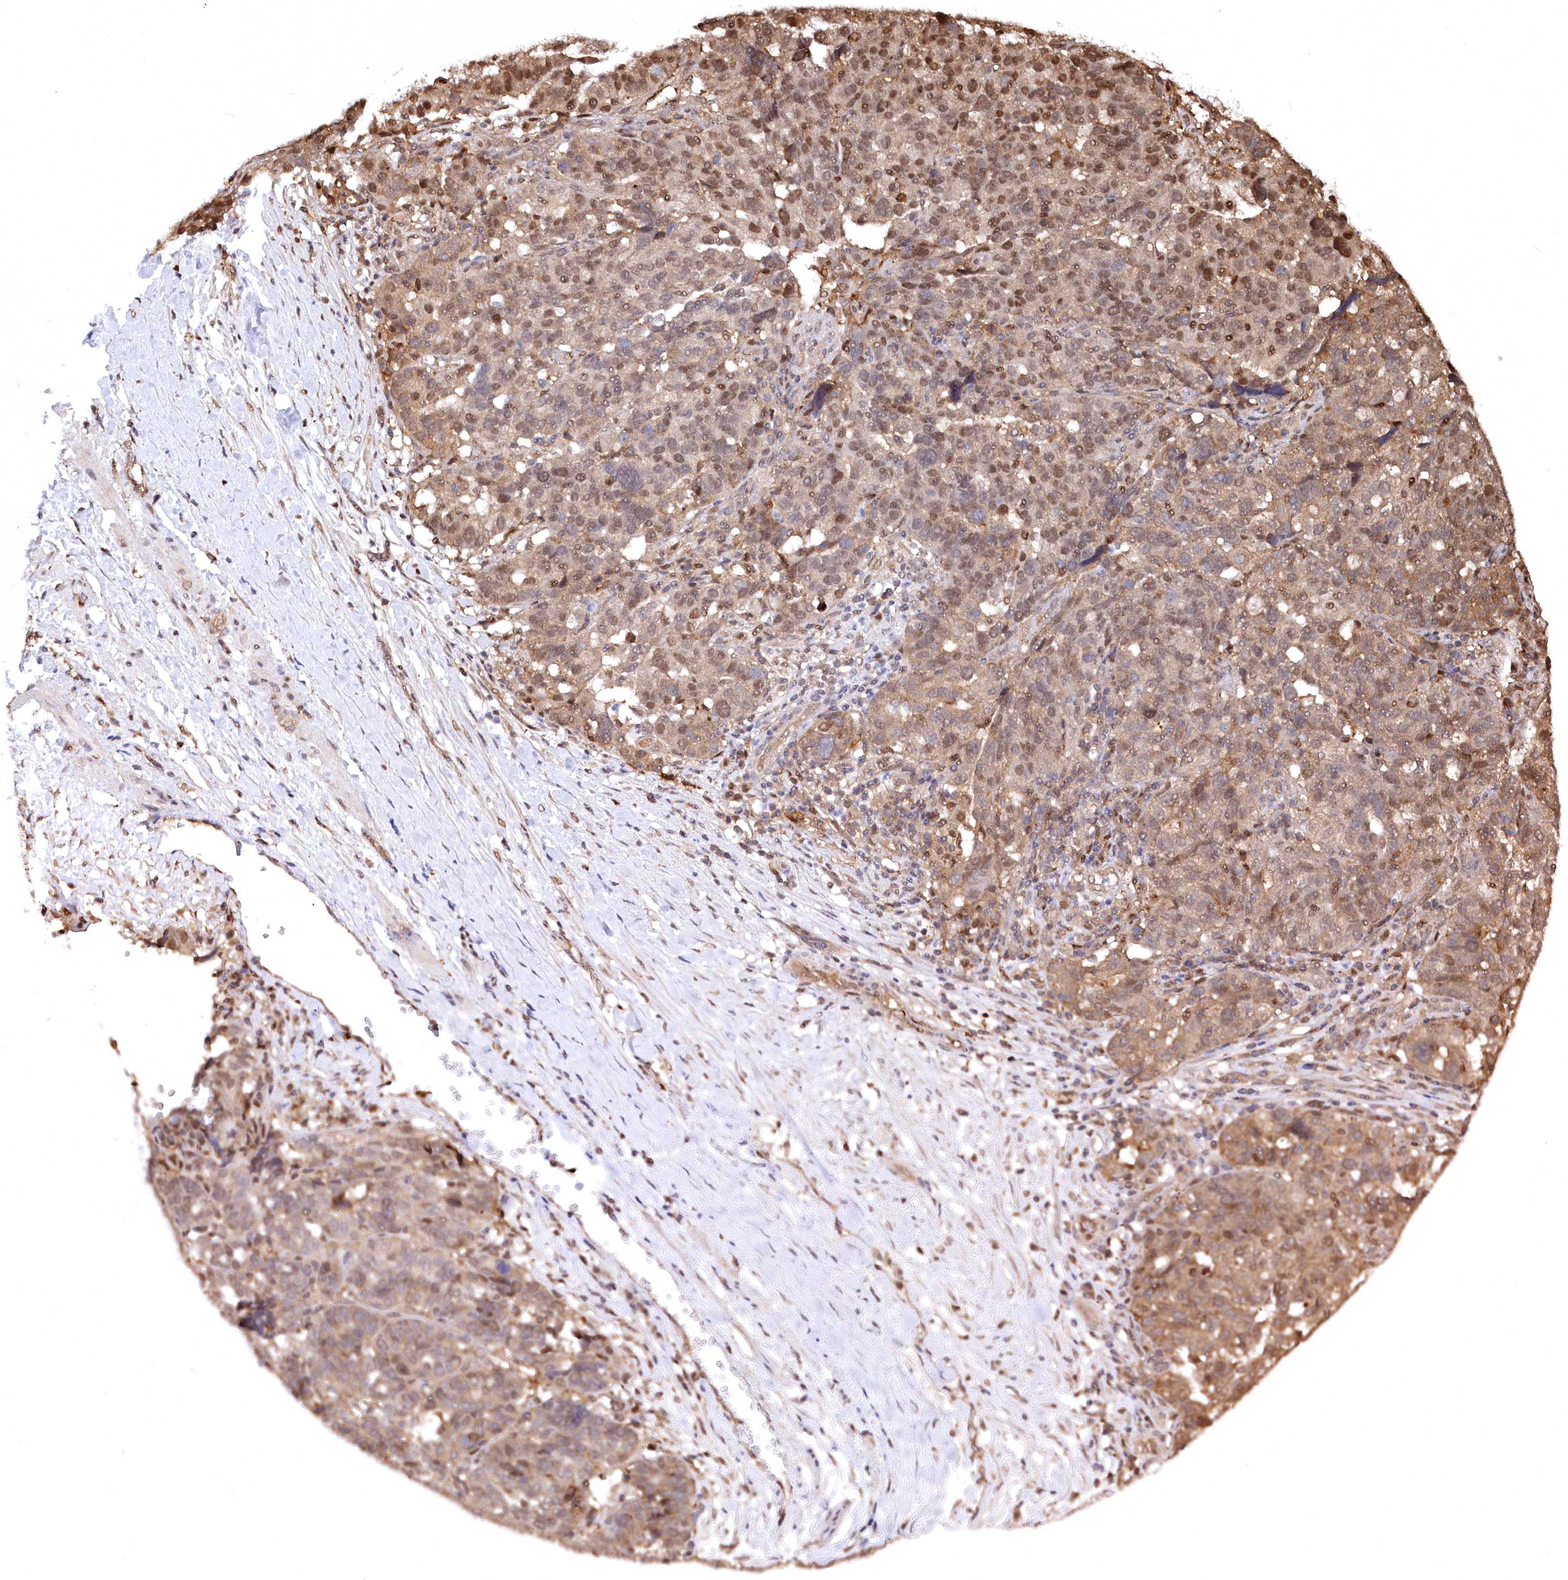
{"staining": {"intensity": "moderate", "quantity": ">75%", "location": "cytoplasmic/membranous,nuclear"}, "tissue": "ovarian cancer", "cell_type": "Tumor cells", "image_type": "cancer", "snomed": [{"axis": "morphology", "description": "Cystadenocarcinoma, serous, NOS"}, {"axis": "topography", "description": "Ovary"}], "caption": "Immunohistochemistry histopathology image of human ovarian cancer stained for a protein (brown), which reveals medium levels of moderate cytoplasmic/membranous and nuclear positivity in about >75% of tumor cells.", "gene": "PSMA1", "patient": {"sex": "female", "age": 59}}